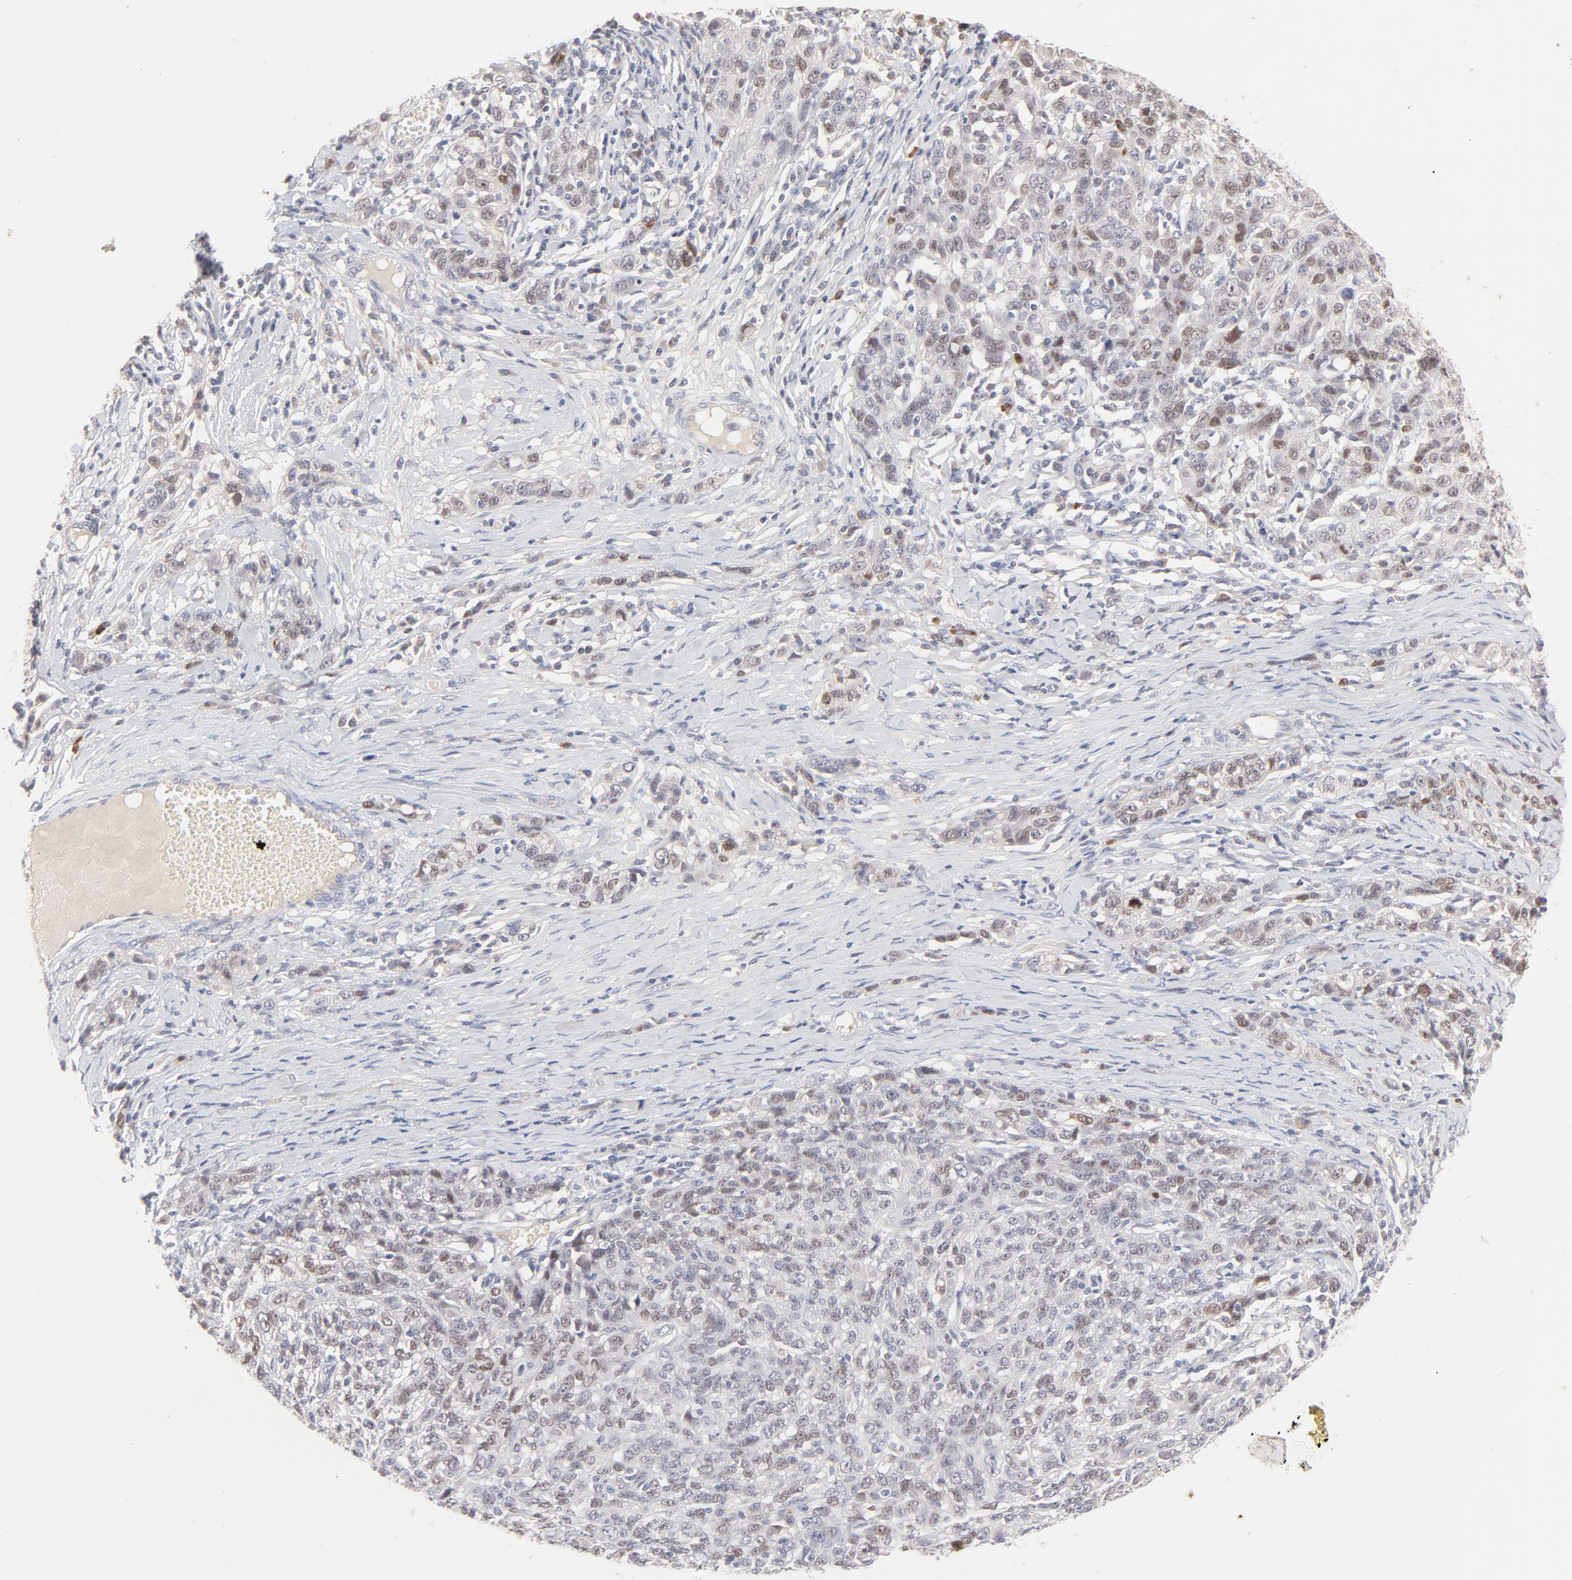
{"staining": {"intensity": "weak", "quantity": "25%-75%", "location": "nuclear"}, "tissue": "ovarian cancer", "cell_type": "Tumor cells", "image_type": "cancer", "snomed": [{"axis": "morphology", "description": "Cystadenocarcinoma, serous, NOS"}, {"axis": "topography", "description": "Ovary"}], "caption": "The micrograph shows staining of ovarian cancer, revealing weak nuclear protein staining (brown color) within tumor cells.", "gene": "ELF3", "patient": {"sex": "female", "age": 71}}